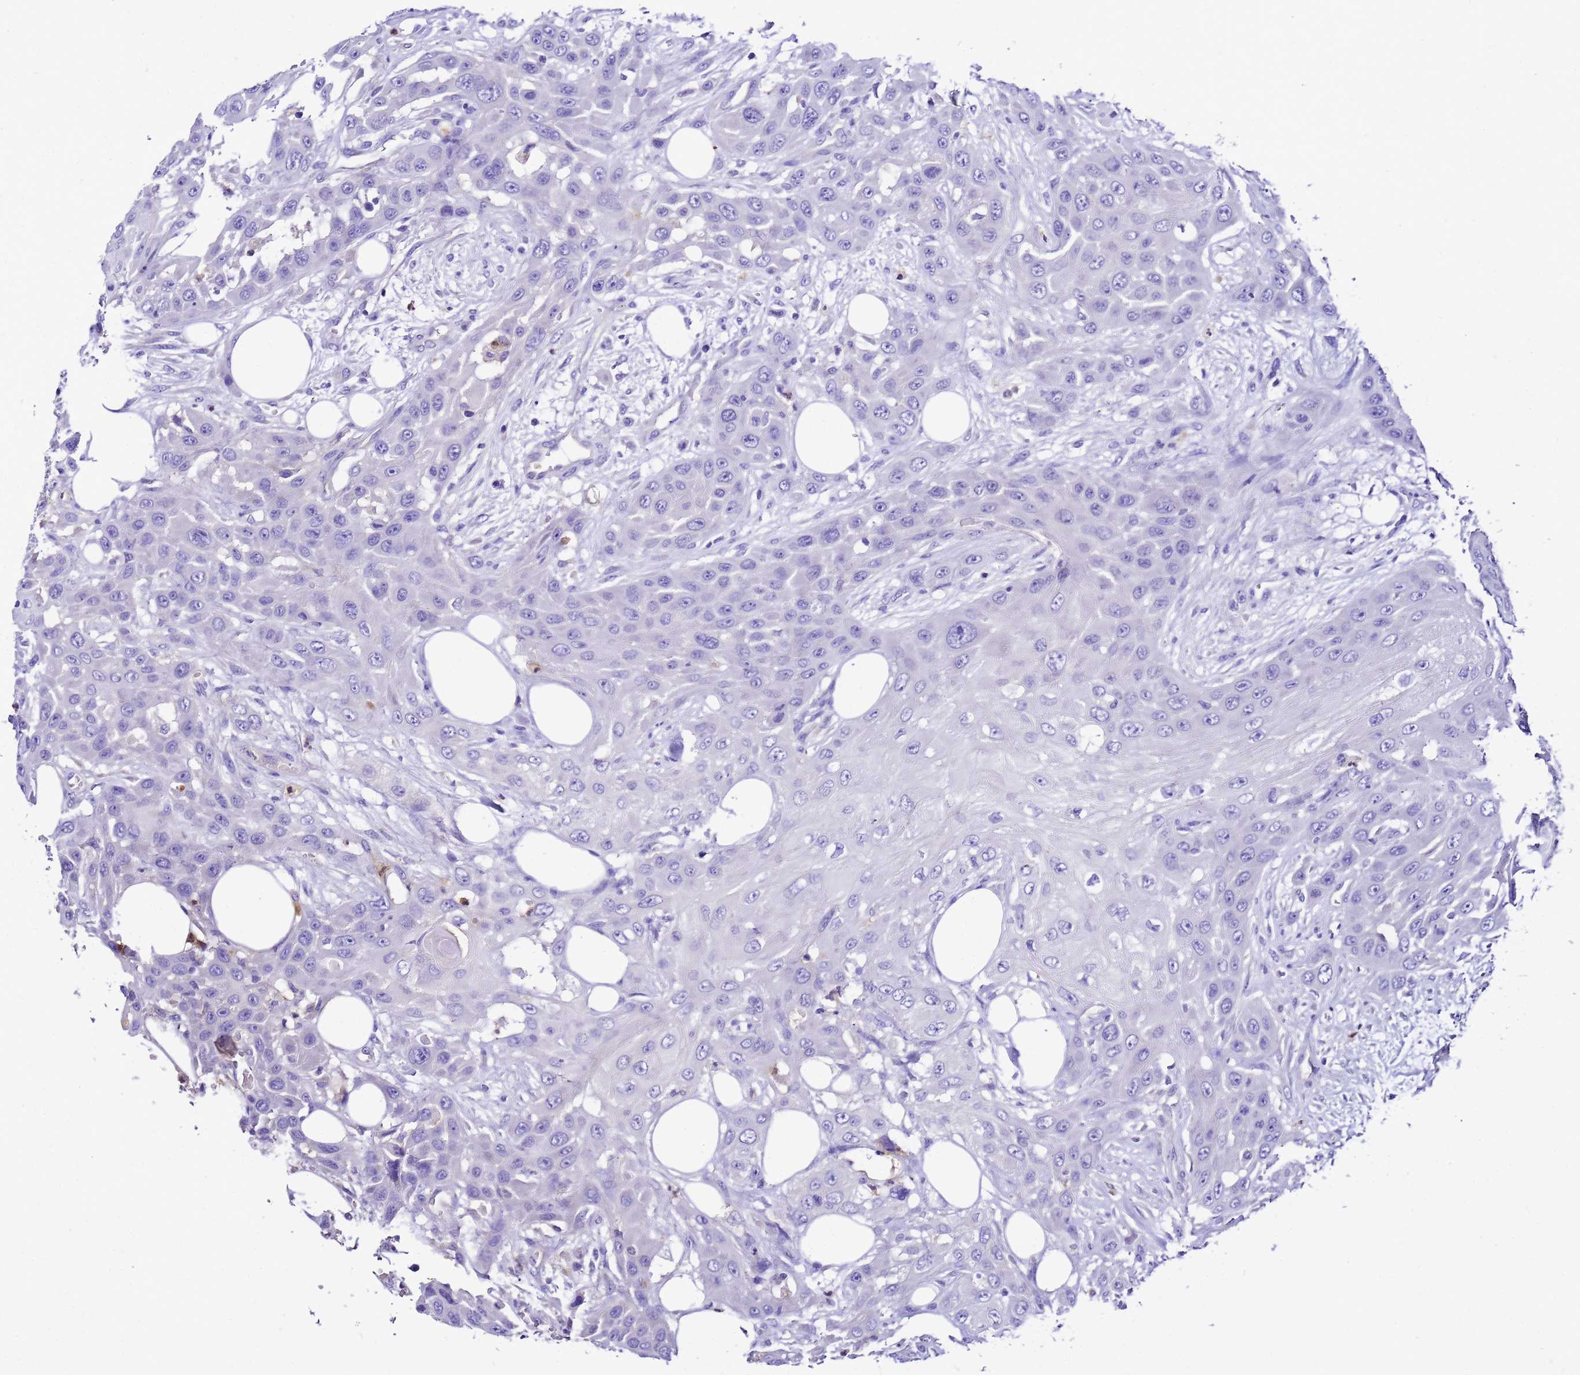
{"staining": {"intensity": "negative", "quantity": "none", "location": "none"}, "tissue": "head and neck cancer", "cell_type": "Tumor cells", "image_type": "cancer", "snomed": [{"axis": "morphology", "description": "Squamous cell carcinoma, NOS"}, {"axis": "topography", "description": "Head-Neck"}], "caption": "The photomicrograph shows no staining of tumor cells in head and neck squamous cell carcinoma.", "gene": "UGT2A1", "patient": {"sex": "male", "age": 81}}